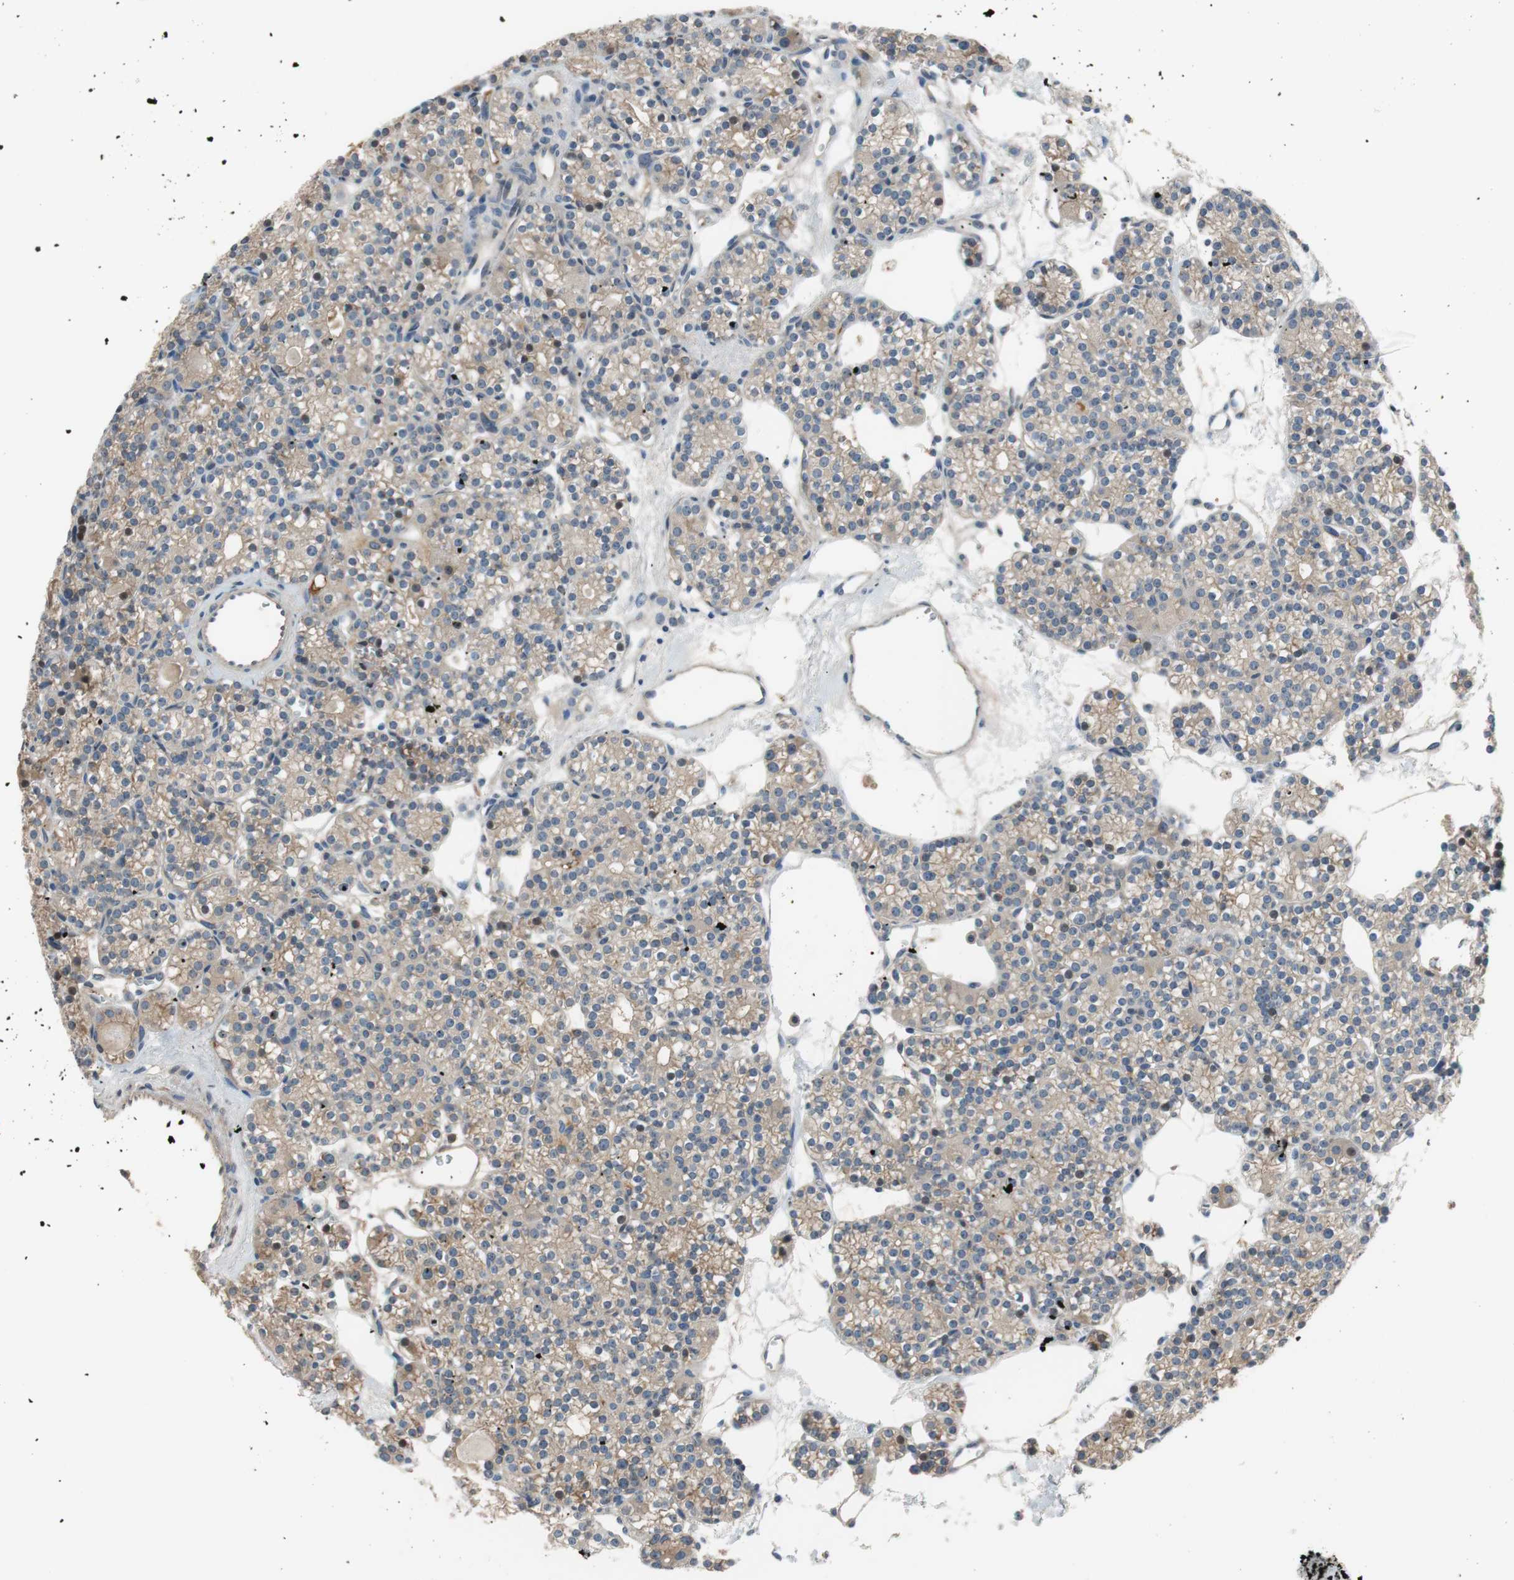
{"staining": {"intensity": "weak", "quantity": "25%-75%", "location": "cytoplasmic/membranous"}, "tissue": "parathyroid gland", "cell_type": "Glandular cells", "image_type": "normal", "snomed": [{"axis": "morphology", "description": "Normal tissue, NOS"}, {"axis": "topography", "description": "Parathyroid gland"}], "caption": "Parathyroid gland stained for a protein (brown) reveals weak cytoplasmic/membranous positive expression in about 25%-75% of glandular cells.", "gene": "C4A", "patient": {"sex": "female", "age": 64}}